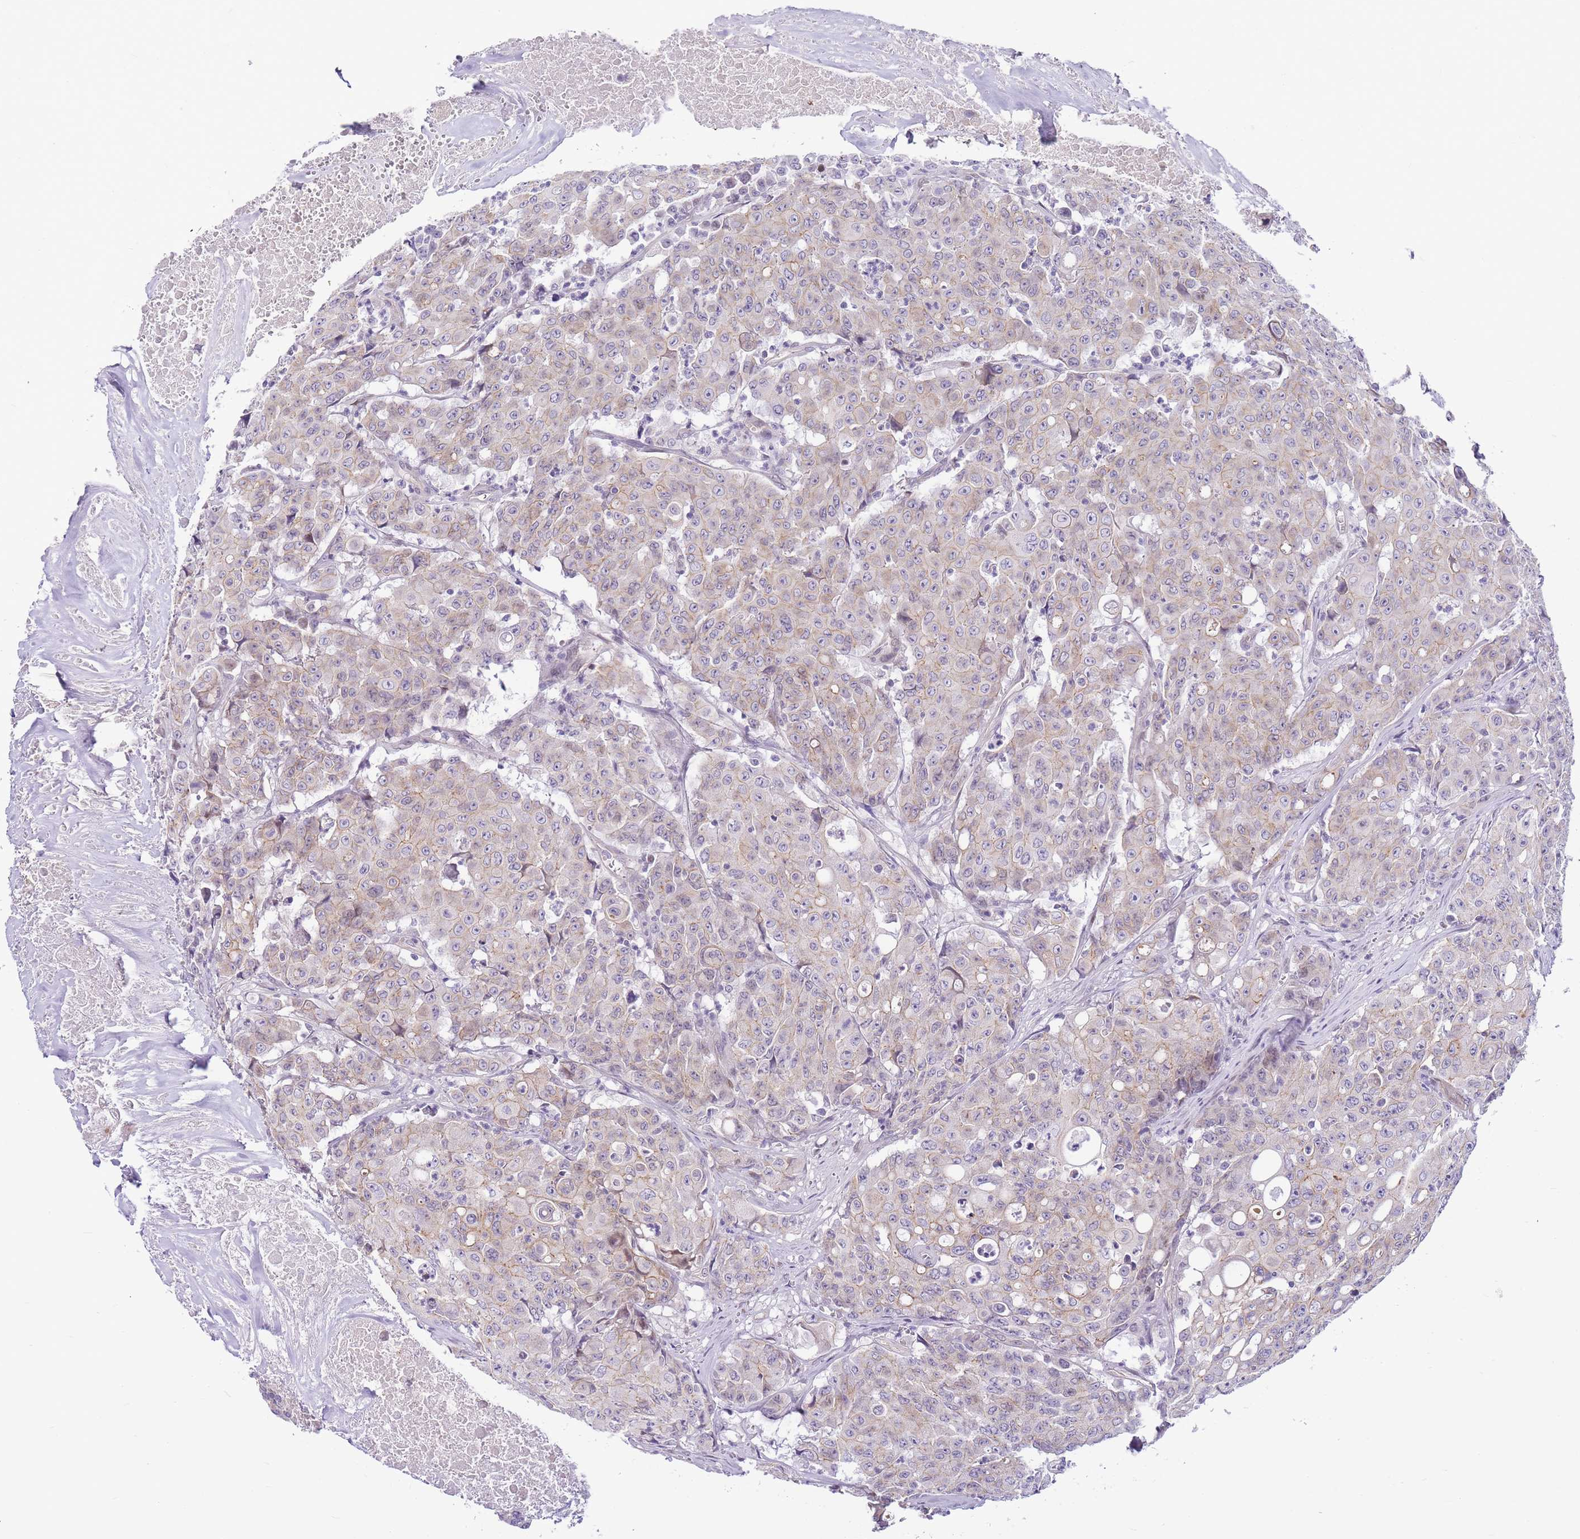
{"staining": {"intensity": "weak", "quantity": "<25%", "location": "cytoplasmic/membranous"}, "tissue": "colorectal cancer", "cell_type": "Tumor cells", "image_type": "cancer", "snomed": [{"axis": "morphology", "description": "Adenocarcinoma, NOS"}, {"axis": "topography", "description": "Colon"}], "caption": "A high-resolution histopathology image shows immunohistochemistry staining of adenocarcinoma (colorectal), which demonstrates no significant positivity in tumor cells.", "gene": "CLBA1", "patient": {"sex": "male", "age": 51}}